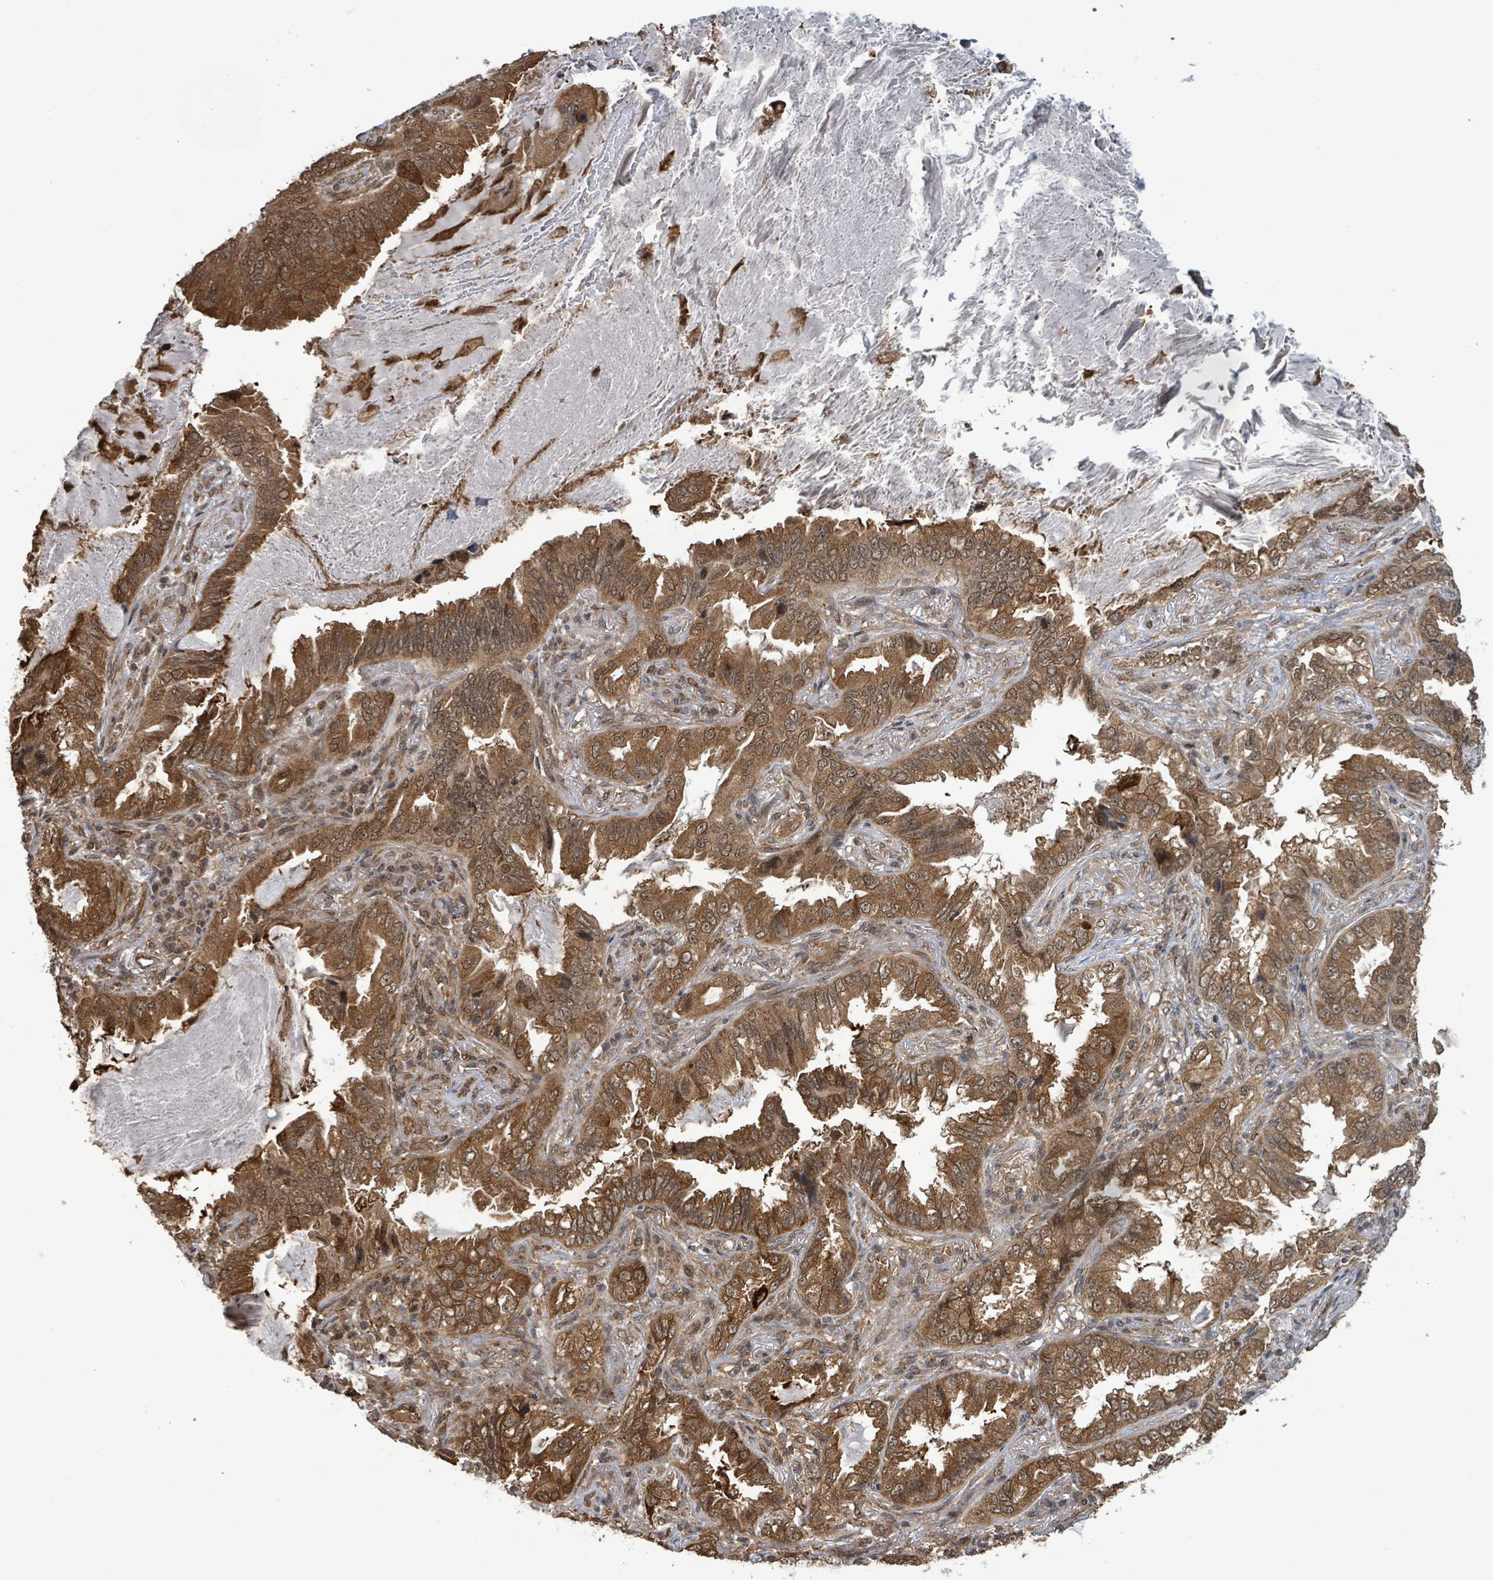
{"staining": {"intensity": "moderate", "quantity": ">75%", "location": "cytoplasmic/membranous,nuclear"}, "tissue": "lung cancer", "cell_type": "Tumor cells", "image_type": "cancer", "snomed": [{"axis": "morphology", "description": "Adenocarcinoma, NOS"}, {"axis": "topography", "description": "Lung"}], "caption": "Moderate cytoplasmic/membranous and nuclear protein staining is identified in approximately >75% of tumor cells in adenocarcinoma (lung).", "gene": "KLC1", "patient": {"sex": "female", "age": 69}}